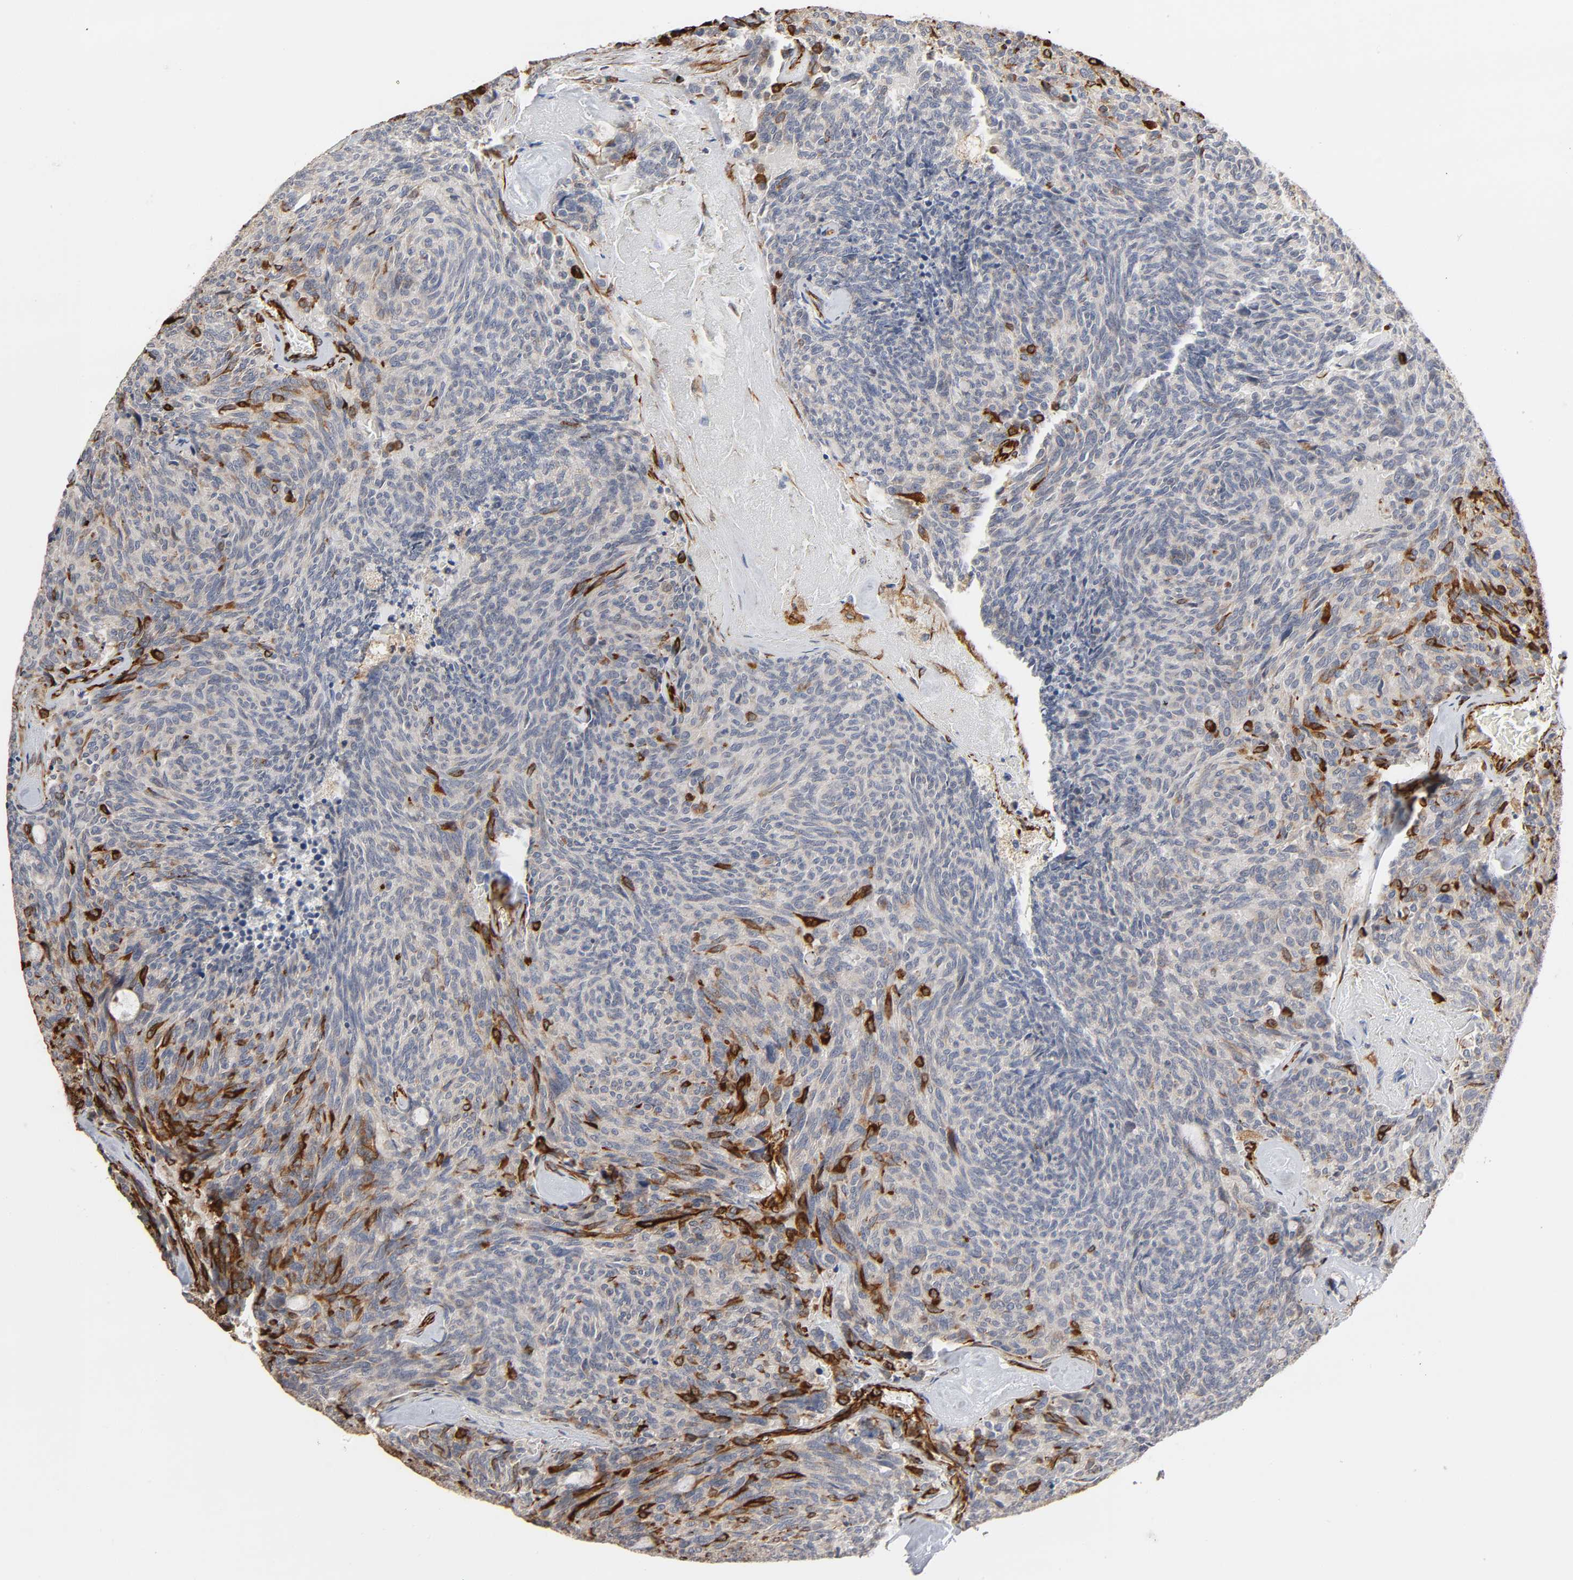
{"staining": {"intensity": "strong", "quantity": "25%-75%", "location": "cytoplasmic/membranous"}, "tissue": "carcinoid", "cell_type": "Tumor cells", "image_type": "cancer", "snomed": [{"axis": "morphology", "description": "Carcinoid, malignant, NOS"}, {"axis": "topography", "description": "Pancreas"}], "caption": "Malignant carcinoid stained for a protein (brown) demonstrates strong cytoplasmic/membranous positive expression in about 25%-75% of tumor cells.", "gene": "FAM118A", "patient": {"sex": "female", "age": 54}}